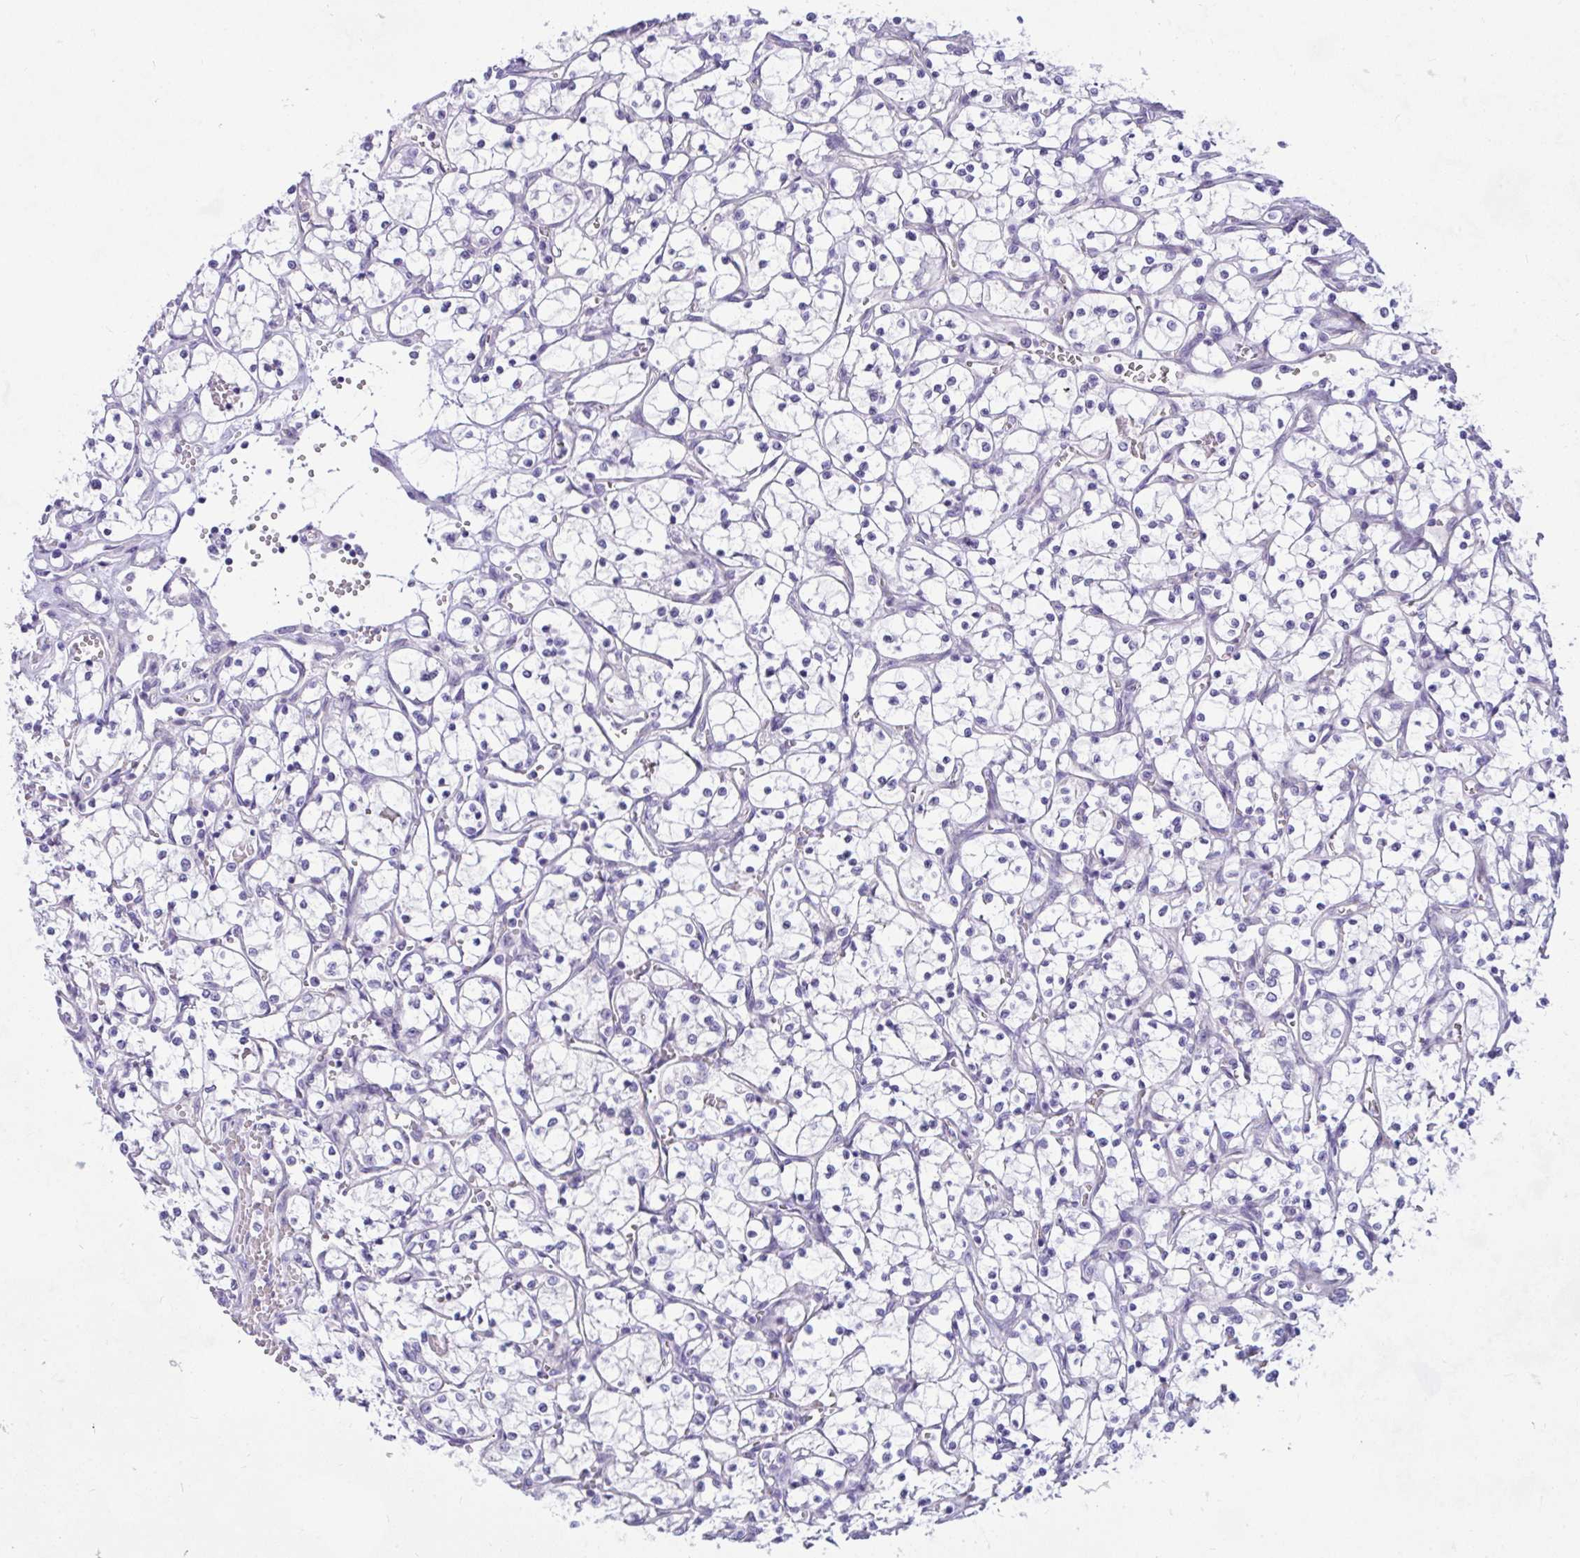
{"staining": {"intensity": "negative", "quantity": "none", "location": "none"}, "tissue": "renal cancer", "cell_type": "Tumor cells", "image_type": "cancer", "snomed": [{"axis": "morphology", "description": "Adenocarcinoma, NOS"}, {"axis": "topography", "description": "Kidney"}], "caption": "Immunohistochemistry histopathology image of human renal cancer stained for a protein (brown), which exhibits no expression in tumor cells.", "gene": "NFXL1", "patient": {"sex": "female", "age": 69}}